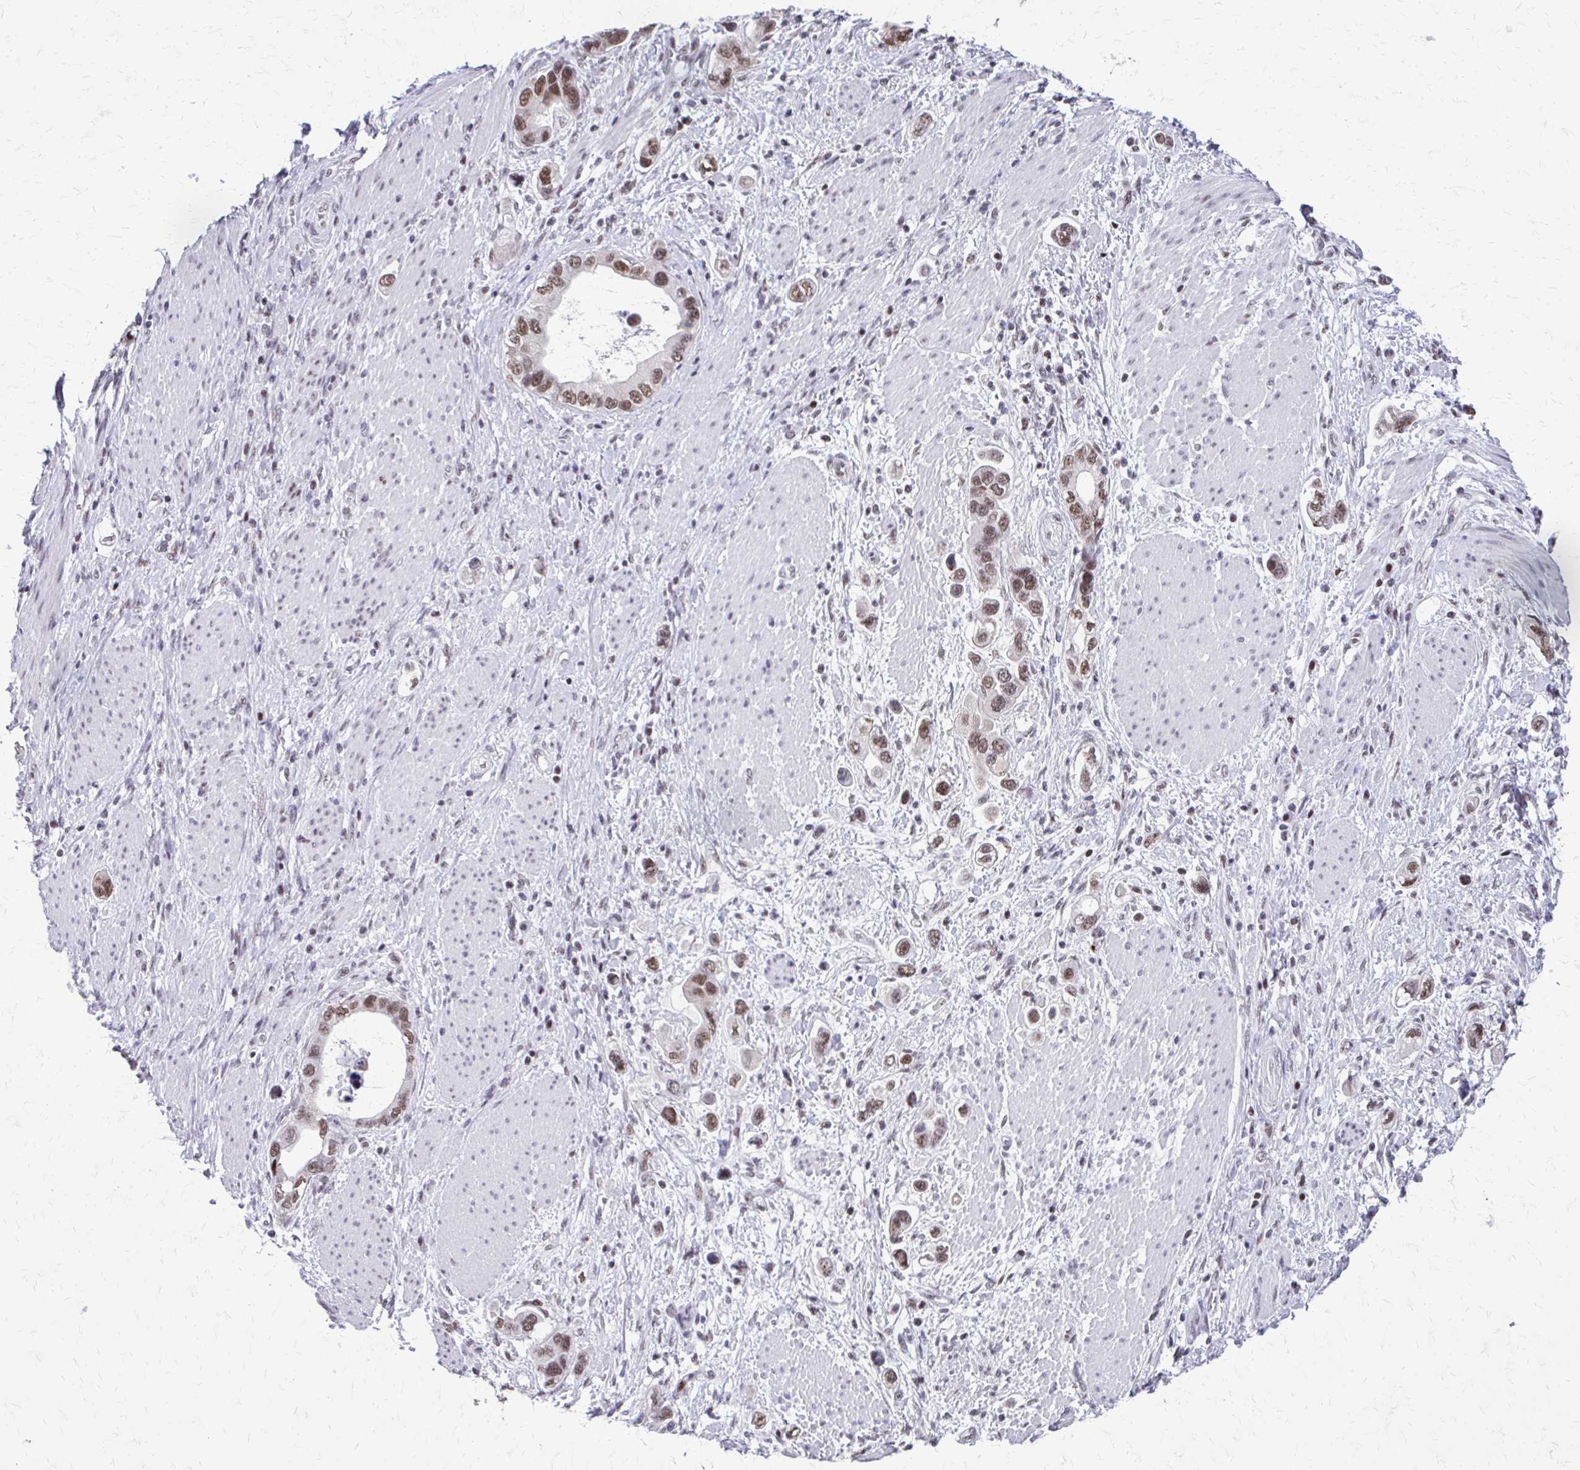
{"staining": {"intensity": "moderate", "quantity": ">75%", "location": "nuclear"}, "tissue": "stomach cancer", "cell_type": "Tumor cells", "image_type": "cancer", "snomed": [{"axis": "morphology", "description": "Adenocarcinoma, NOS"}, {"axis": "topography", "description": "Stomach, lower"}], "caption": "Immunohistochemical staining of human stomach cancer demonstrates moderate nuclear protein expression in about >75% of tumor cells. (brown staining indicates protein expression, while blue staining denotes nuclei).", "gene": "SS18", "patient": {"sex": "female", "age": 93}}